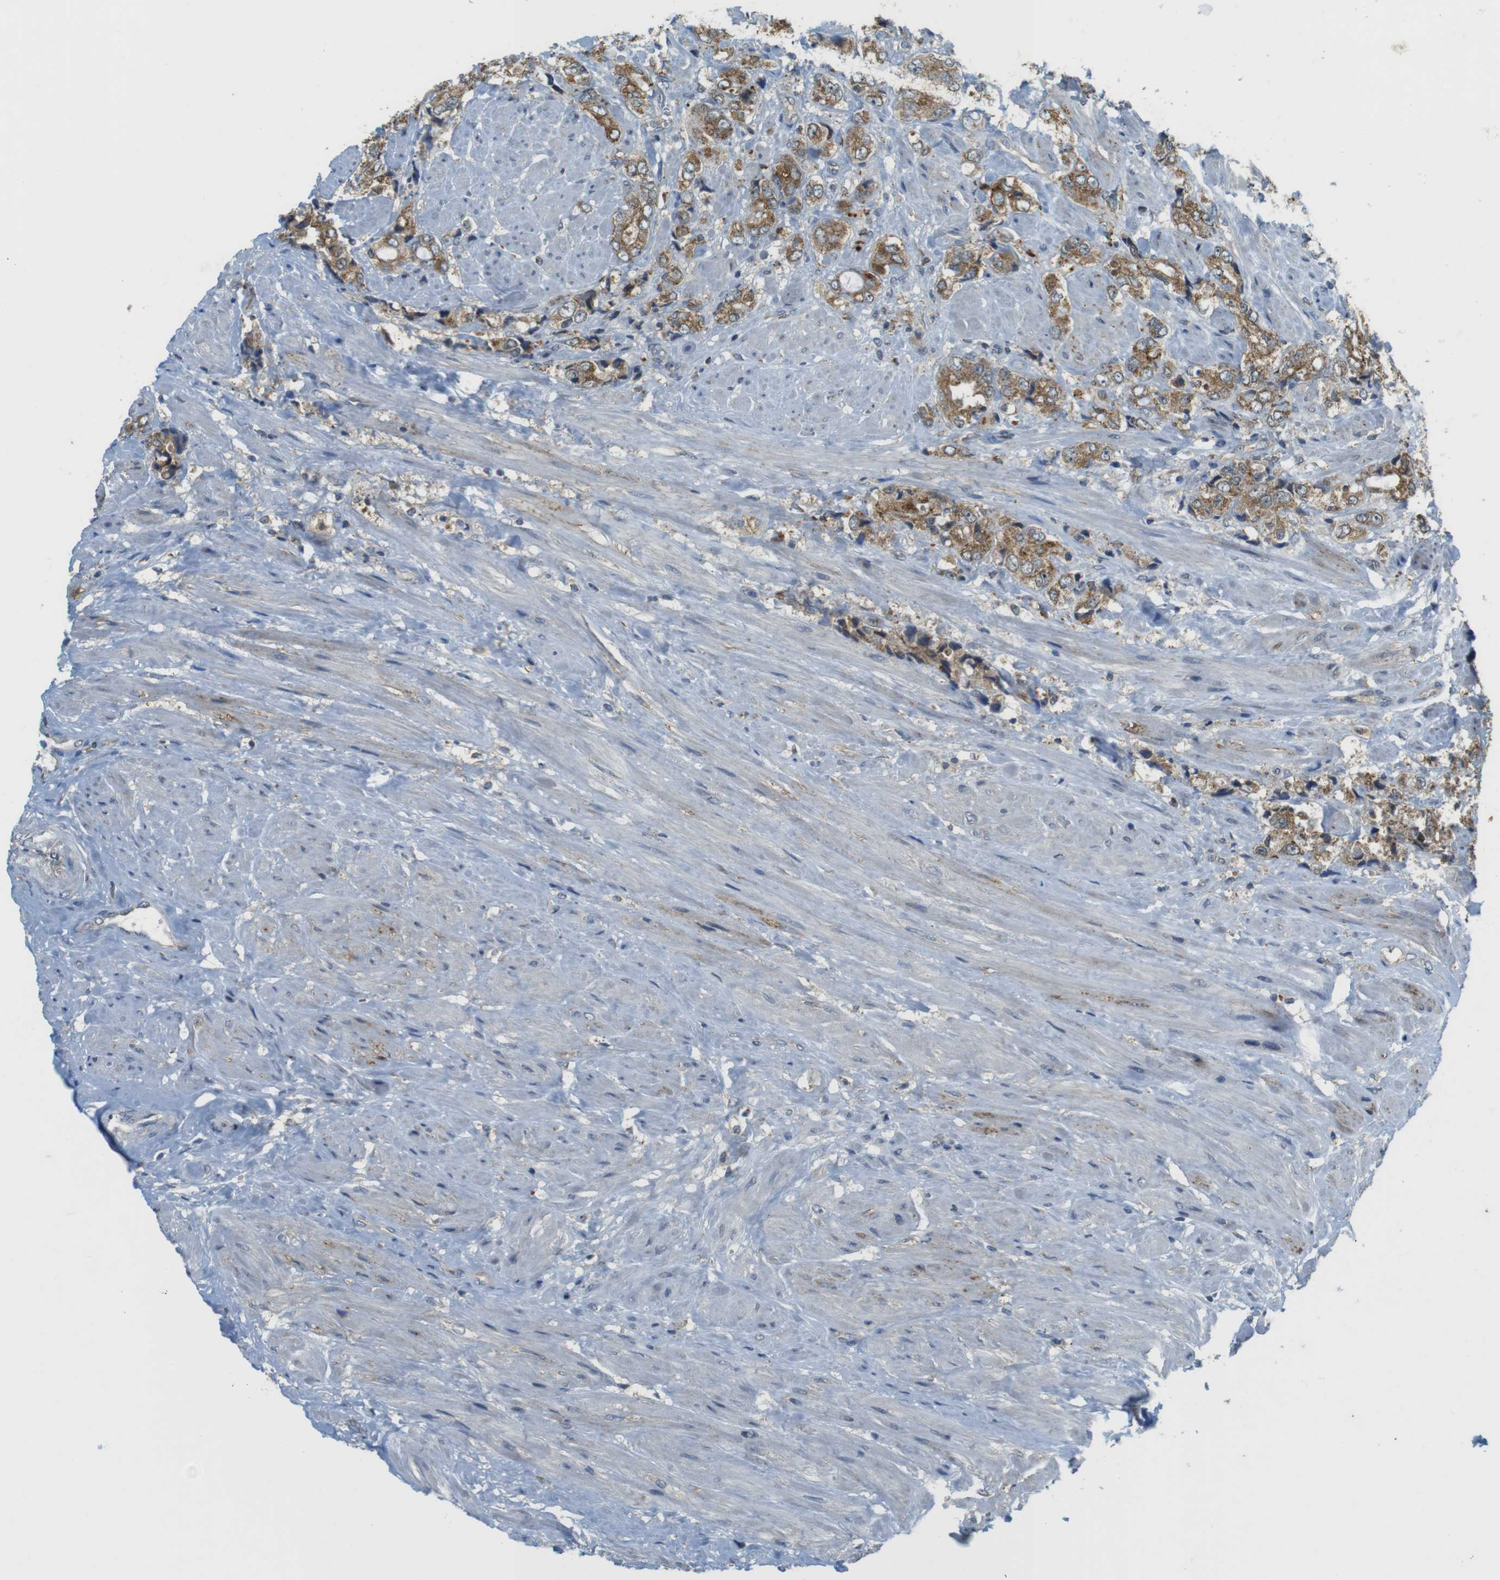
{"staining": {"intensity": "moderate", "quantity": ">75%", "location": "cytoplasmic/membranous"}, "tissue": "prostate cancer", "cell_type": "Tumor cells", "image_type": "cancer", "snomed": [{"axis": "morphology", "description": "Adenocarcinoma, High grade"}, {"axis": "topography", "description": "Prostate"}], "caption": "Protein expression analysis of human prostate adenocarcinoma (high-grade) reveals moderate cytoplasmic/membranous staining in approximately >75% of tumor cells. (brown staining indicates protein expression, while blue staining denotes nuclei).", "gene": "BRI3BP", "patient": {"sex": "male", "age": 61}}